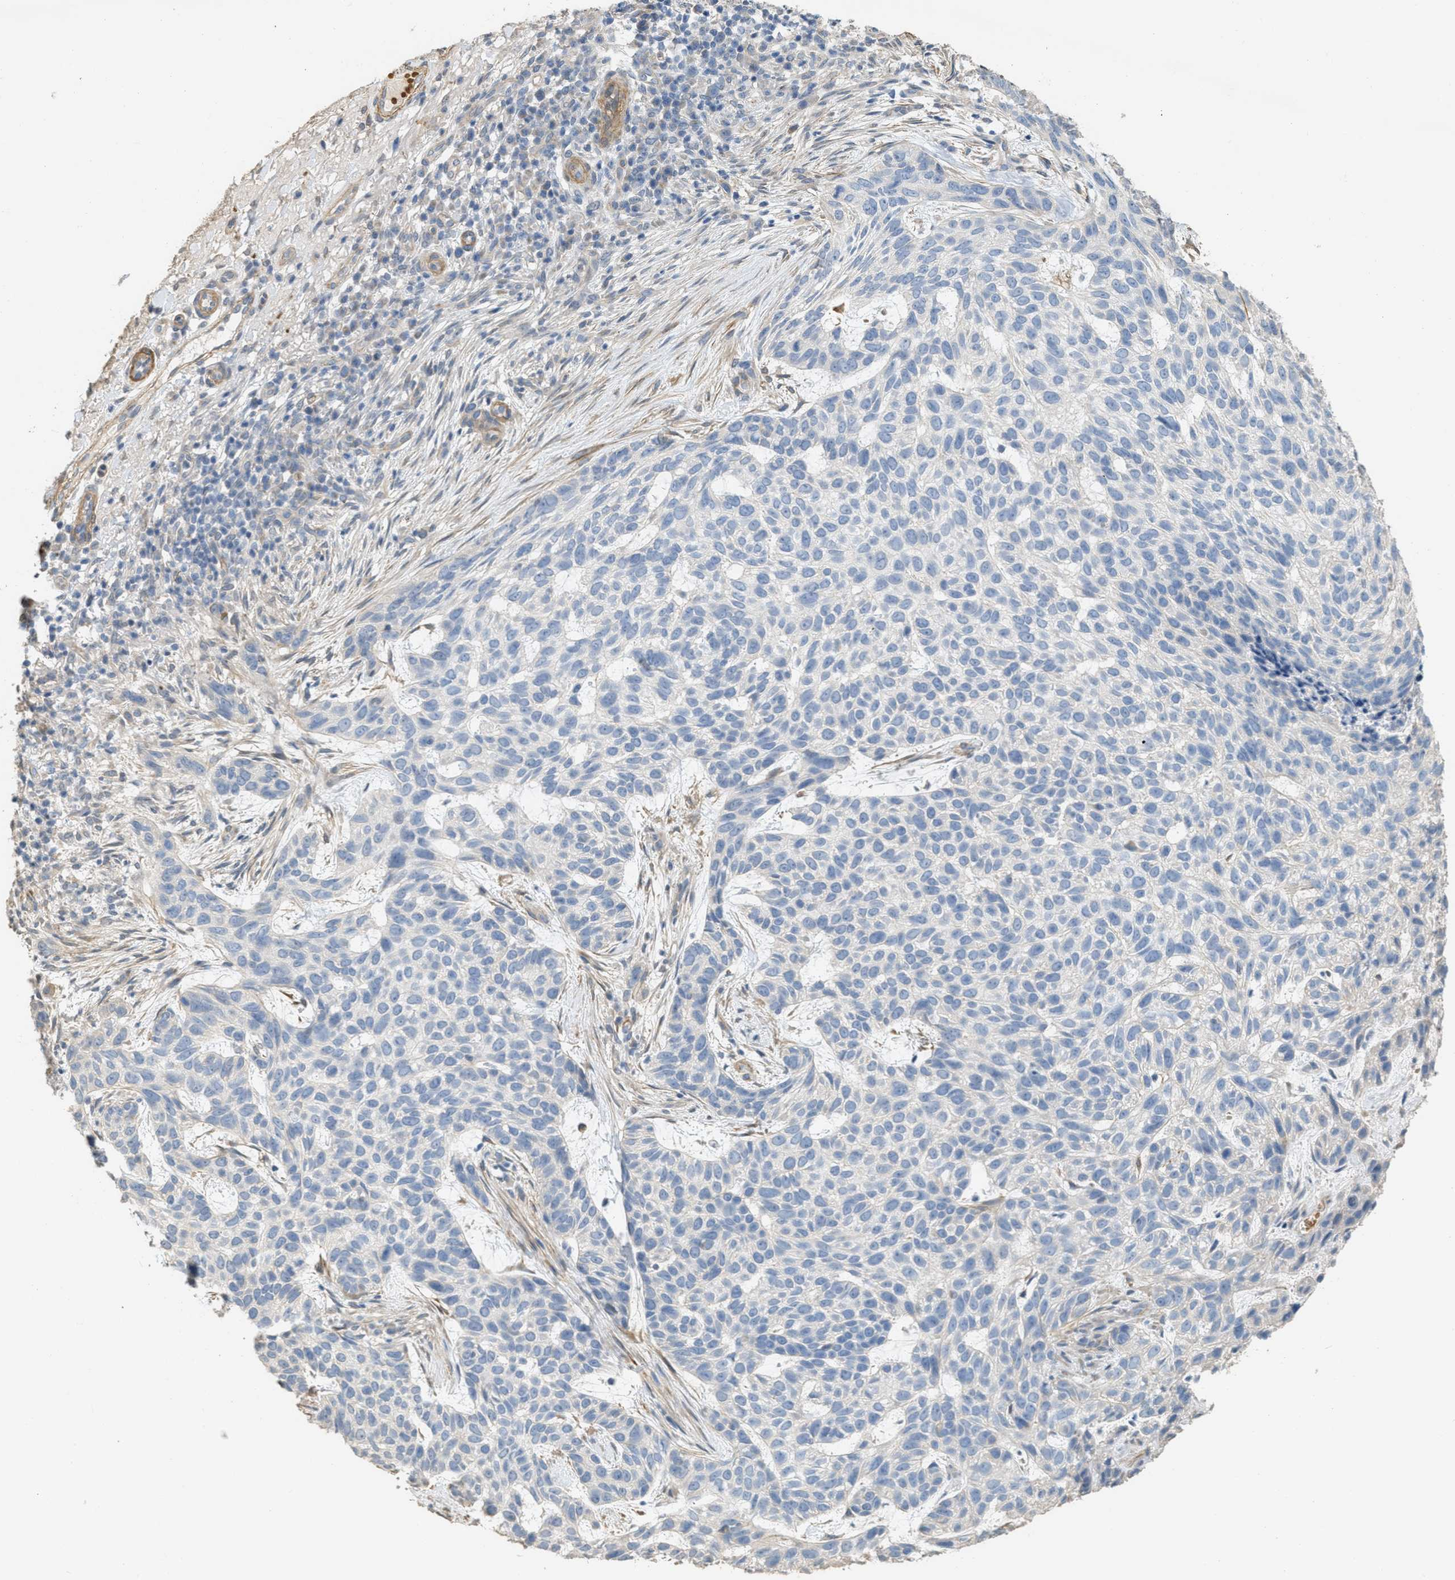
{"staining": {"intensity": "negative", "quantity": "none", "location": "none"}, "tissue": "skin cancer", "cell_type": "Tumor cells", "image_type": "cancer", "snomed": [{"axis": "morphology", "description": "Normal tissue, NOS"}, {"axis": "morphology", "description": "Basal cell carcinoma"}, {"axis": "topography", "description": "Skin"}], "caption": "There is no significant expression in tumor cells of skin cancer.", "gene": "MRS2", "patient": {"sex": "male", "age": 79}}